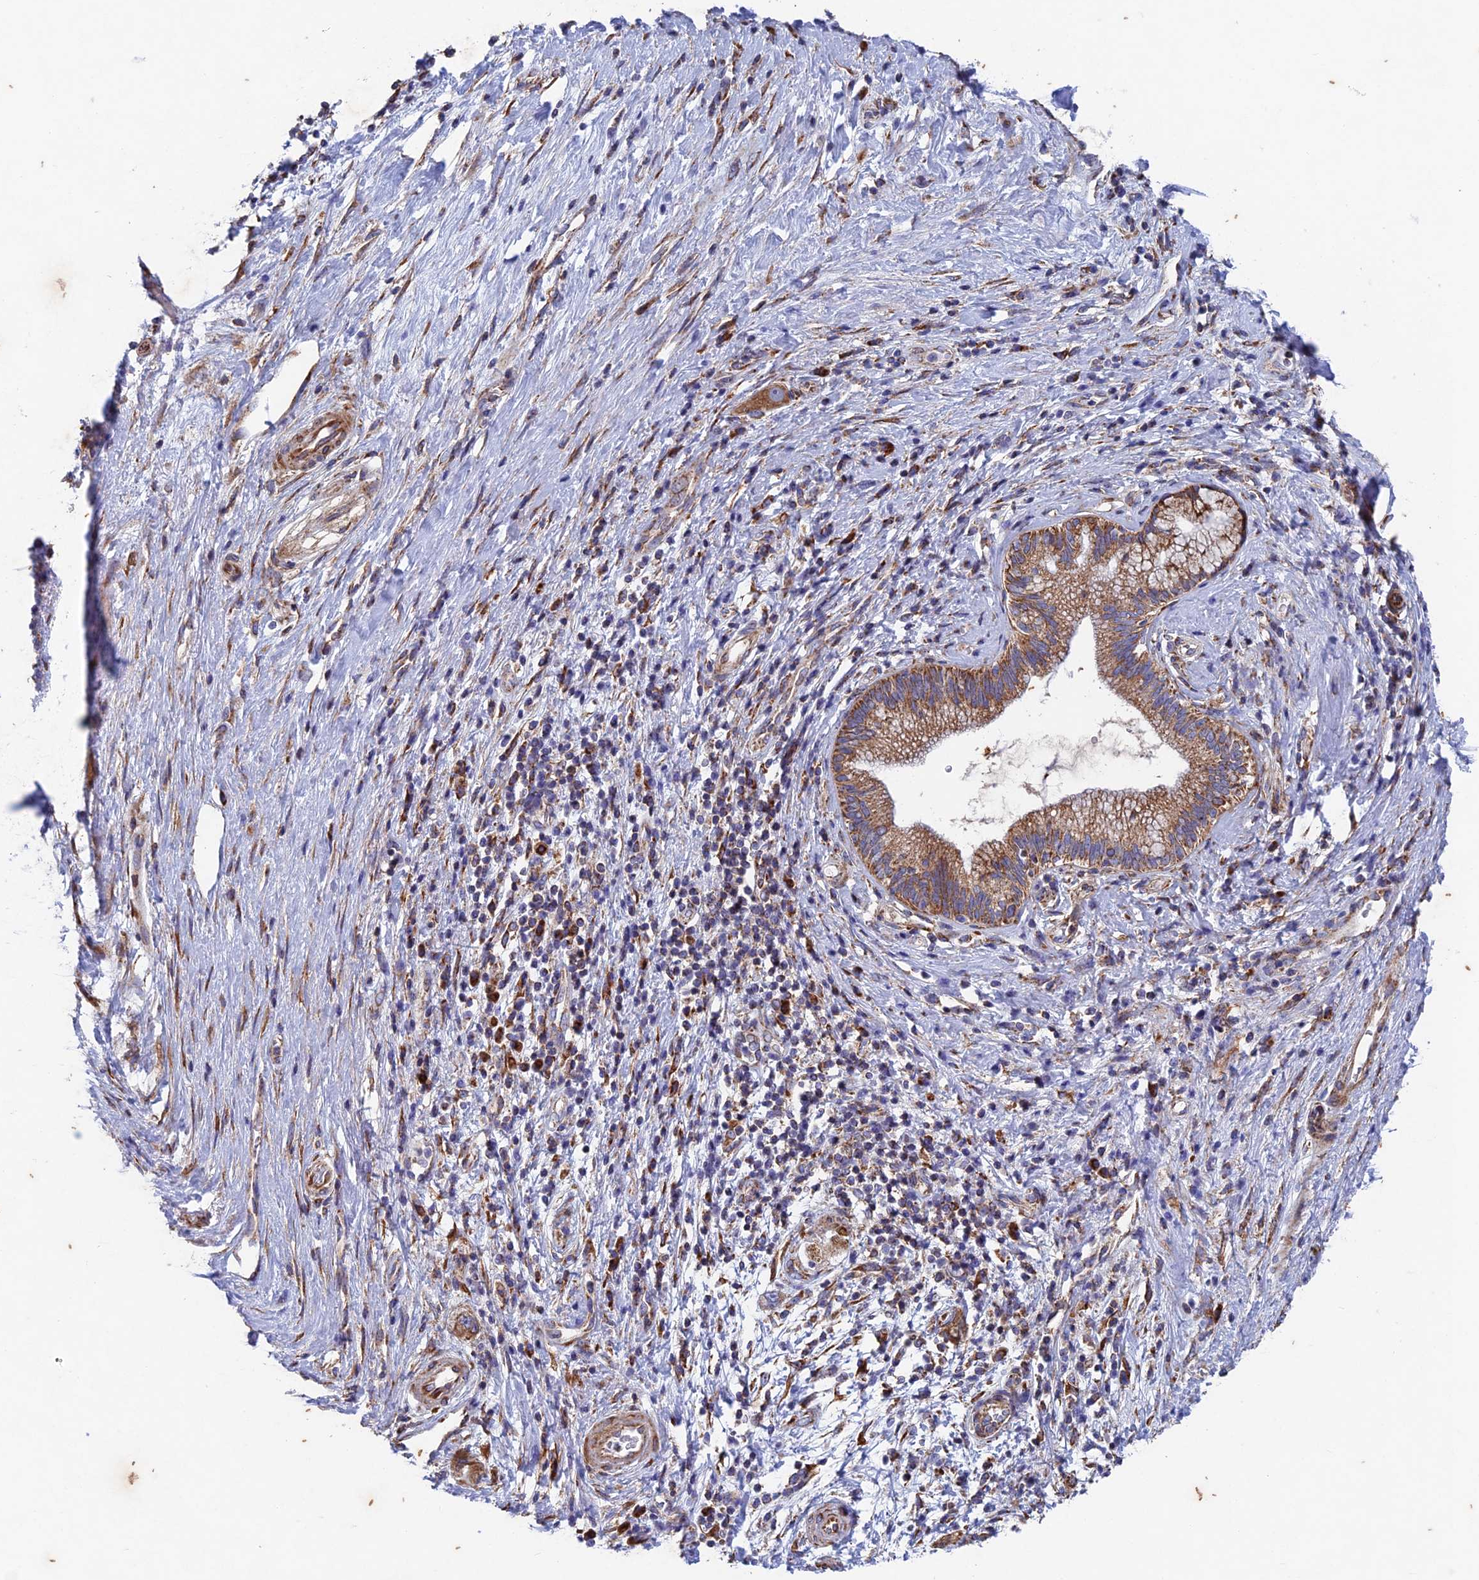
{"staining": {"intensity": "moderate", "quantity": ">75%", "location": "cytoplasmic/membranous"}, "tissue": "pancreatic cancer", "cell_type": "Tumor cells", "image_type": "cancer", "snomed": [{"axis": "morphology", "description": "Adenocarcinoma, NOS"}, {"axis": "topography", "description": "Pancreas"}], "caption": "Moderate cytoplasmic/membranous expression is present in about >75% of tumor cells in adenocarcinoma (pancreatic).", "gene": "AP4S1", "patient": {"sex": "female", "age": 73}}